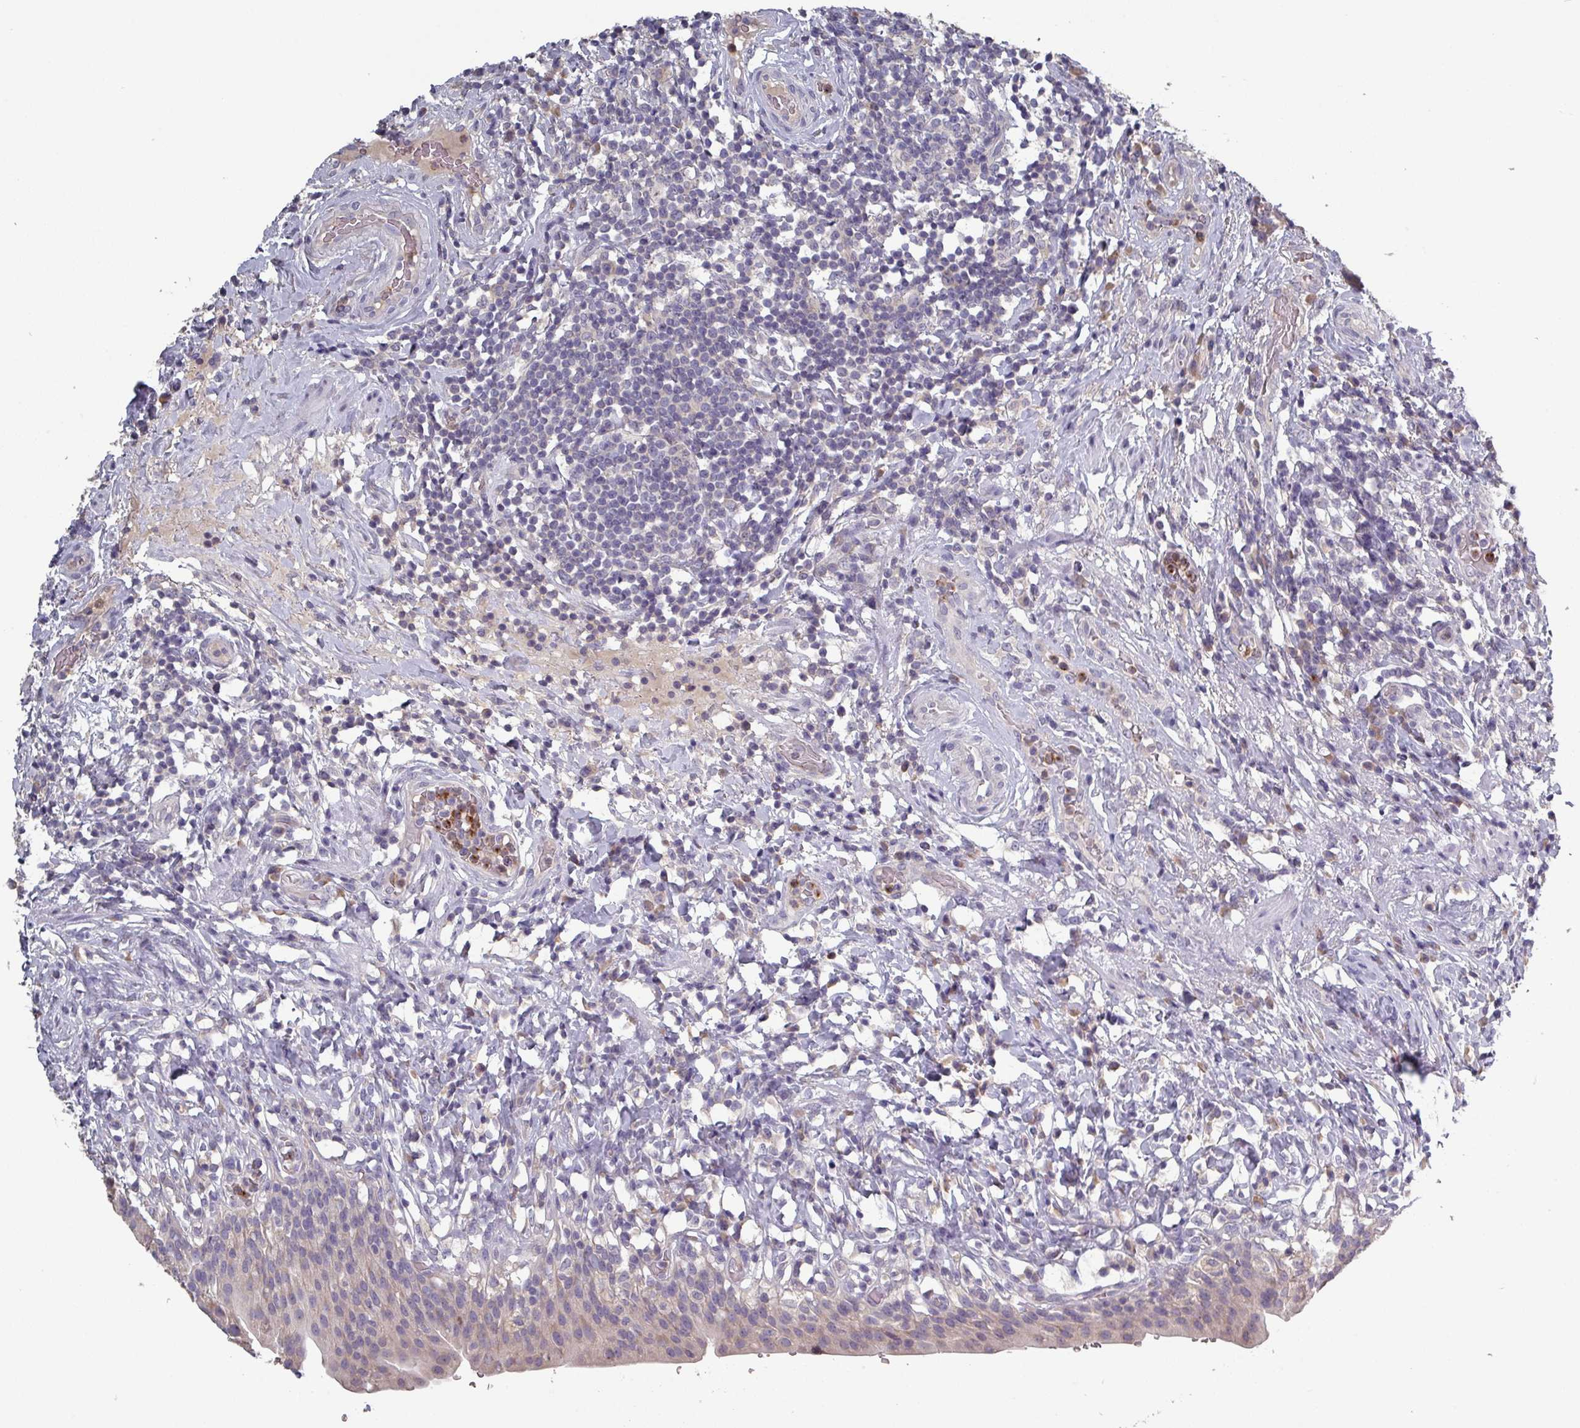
{"staining": {"intensity": "negative", "quantity": "none", "location": "none"}, "tissue": "urinary bladder", "cell_type": "Urothelial cells", "image_type": "normal", "snomed": [{"axis": "morphology", "description": "Normal tissue, NOS"}, {"axis": "morphology", "description": "Inflammation, NOS"}, {"axis": "topography", "description": "Urinary bladder"}], "caption": "Immunohistochemistry (IHC) photomicrograph of unremarkable urinary bladder: human urinary bladder stained with DAB demonstrates no significant protein positivity in urothelial cells. (DAB immunohistochemistry visualized using brightfield microscopy, high magnification).", "gene": "PRAMEF7", "patient": {"sex": "male", "age": 64}}